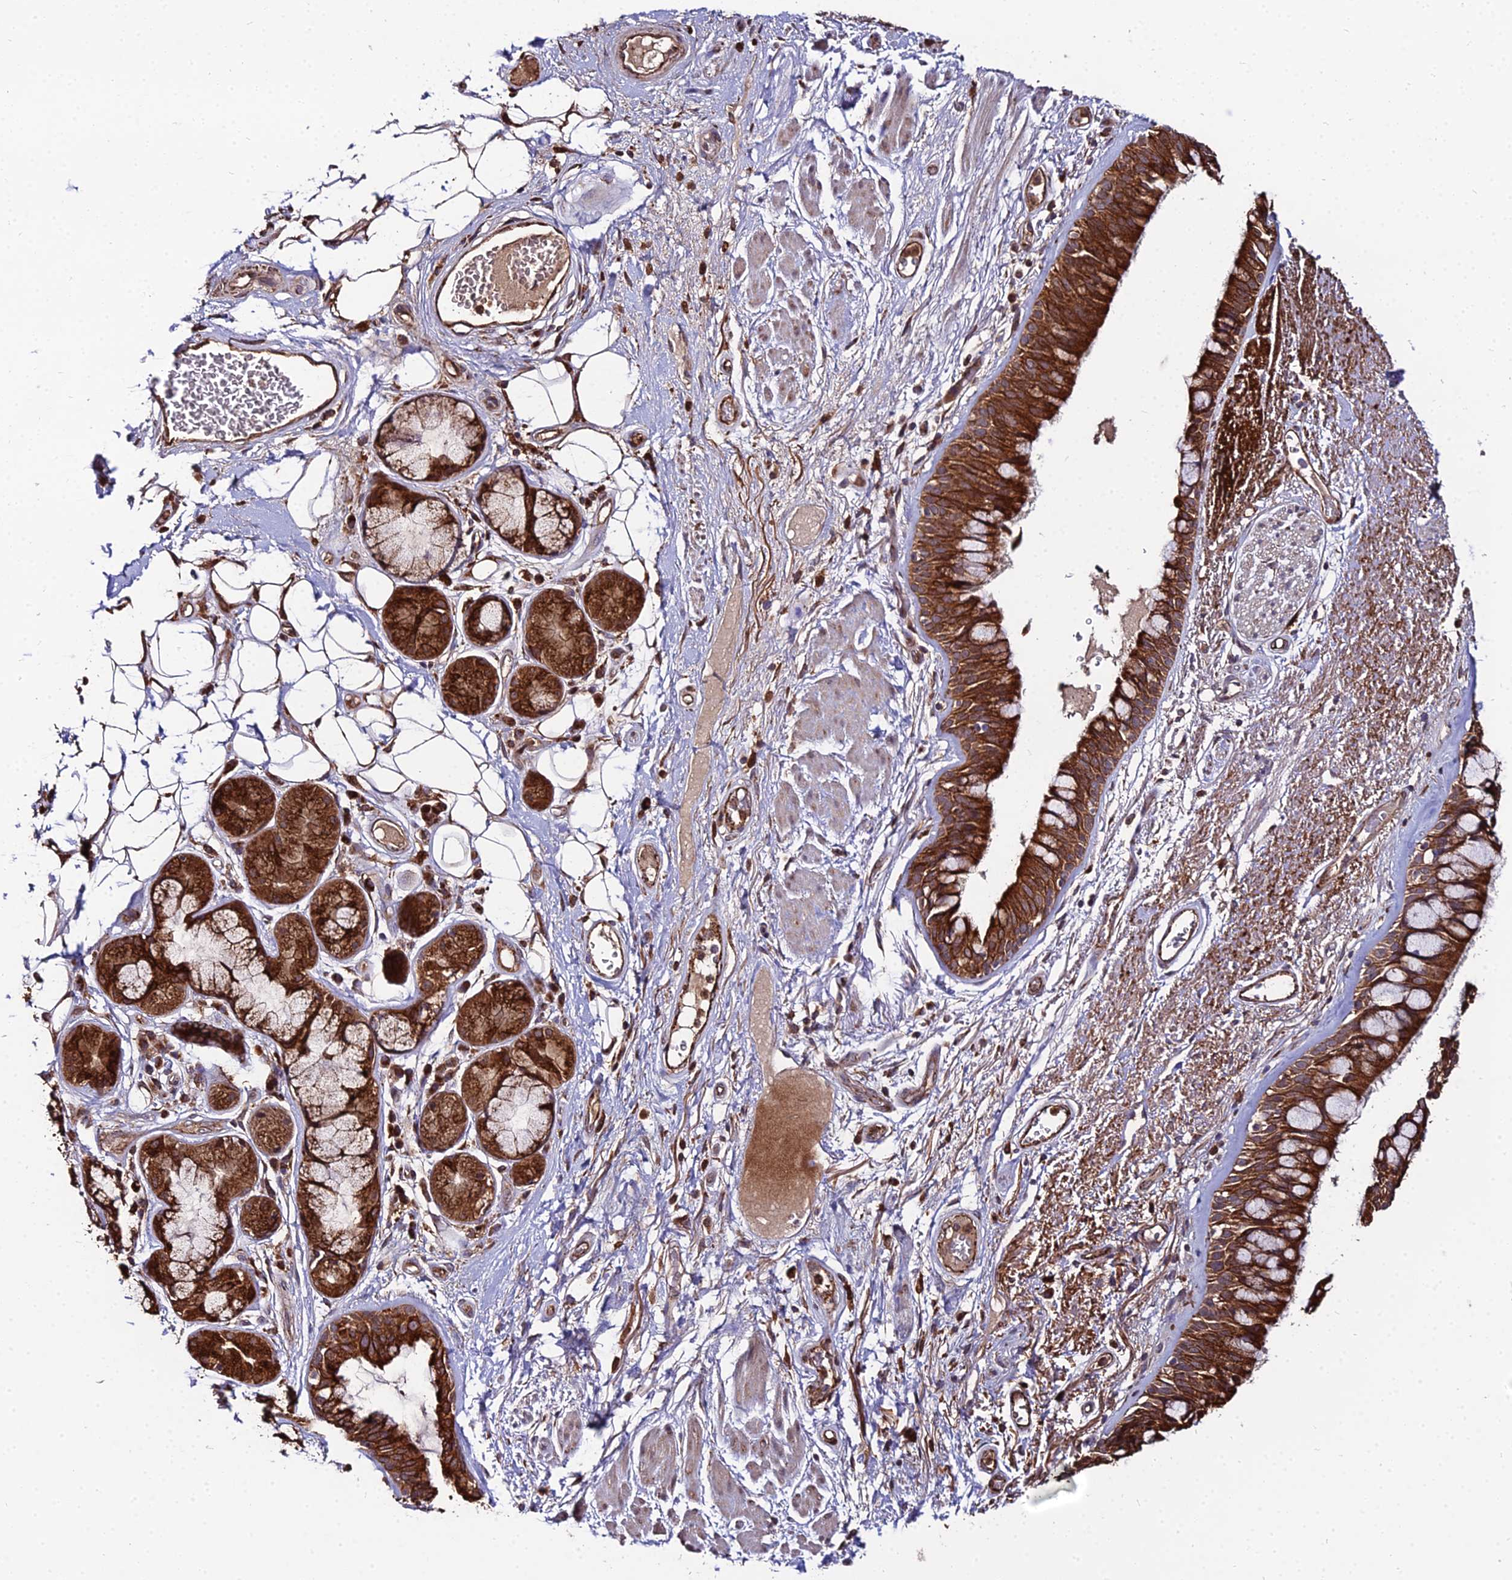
{"staining": {"intensity": "strong", "quantity": ">75%", "location": "cytoplasmic/membranous"}, "tissue": "bronchus", "cell_type": "Respiratory epithelial cells", "image_type": "normal", "snomed": [{"axis": "morphology", "description": "Normal tissue, NOS"}, {"axis": "morphology", "description": "Squamous cell carcinoma, NOS"}, {"axis": "topography", "description": "Lymph node"}, {"axis": "topography", "description": "Bronchus"}, {"axis": "topography", "description": "Lung"}], "caption": "IHC (DAB (3,3'-diaminobenzidine)) staining of normal human bronchus displays strong cytoplasmic/membranous protein staining in approximately >75% of respiratory epithelial cells.", "gene": "ENSG00000258465", "patient": {"sex": "male", "age": 66}}